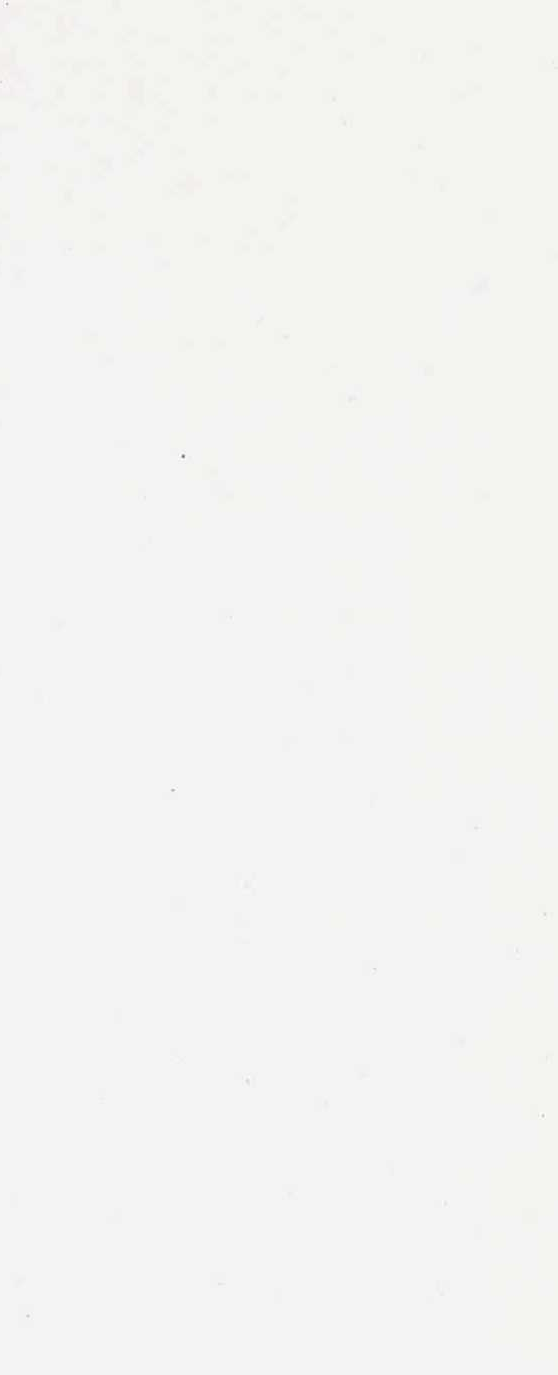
{"staining": {"intensity": "negative", "quantity": "none", "location": "none"}, "tissue": "breast cancer", "cell_type": "Tumor cells", "image_type": "cancer", "snomed": [{"axis": "morphology", "description": "Duct carcinoma"}, {"axis": "topography", "description": "Breast"}], "caption": "Intraductal carcinoma (breast) was stained to show a protein in brown. There is no significant positivity in tumor cells.", "gene": "VIM", "patient": {"sex": "female", "age": 91}}